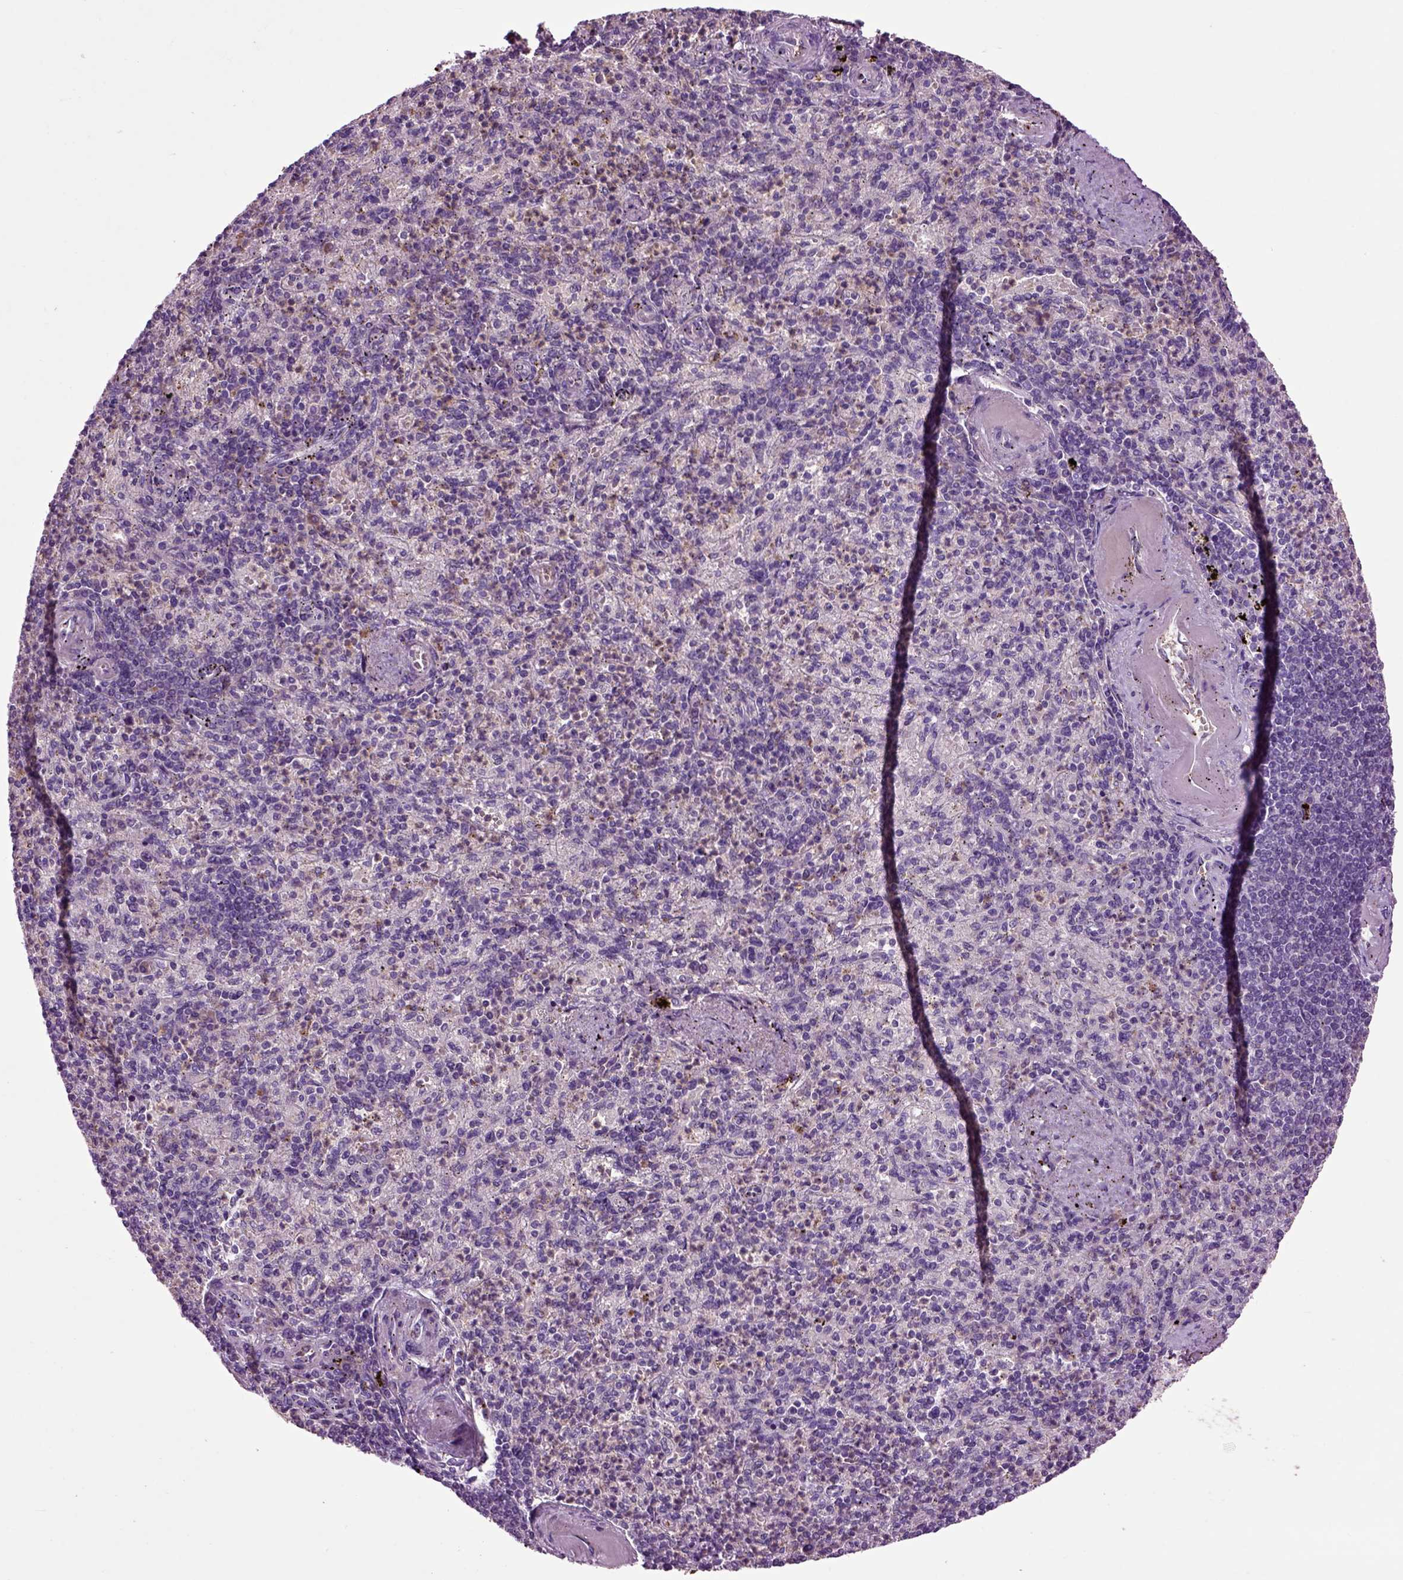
{"staining": {"intensity": "weak", "quantity": "<25%", "location": "cytoplasmic/membranous"}, "tissue": "spleen", "cell_type": "Cells in red pulp", "image_type": "normal", "snomed": [{"axis": "morphology", "description": "Normal tissue, NOS"}, {"axis": "topography", "description": "Spleen"}], "caption": "A histopathology image of spleen stained for a protein shows no brown staining in cells in red pulp.", "gene": "SPON1", "patient": {"sex": "female", "age": 74}}